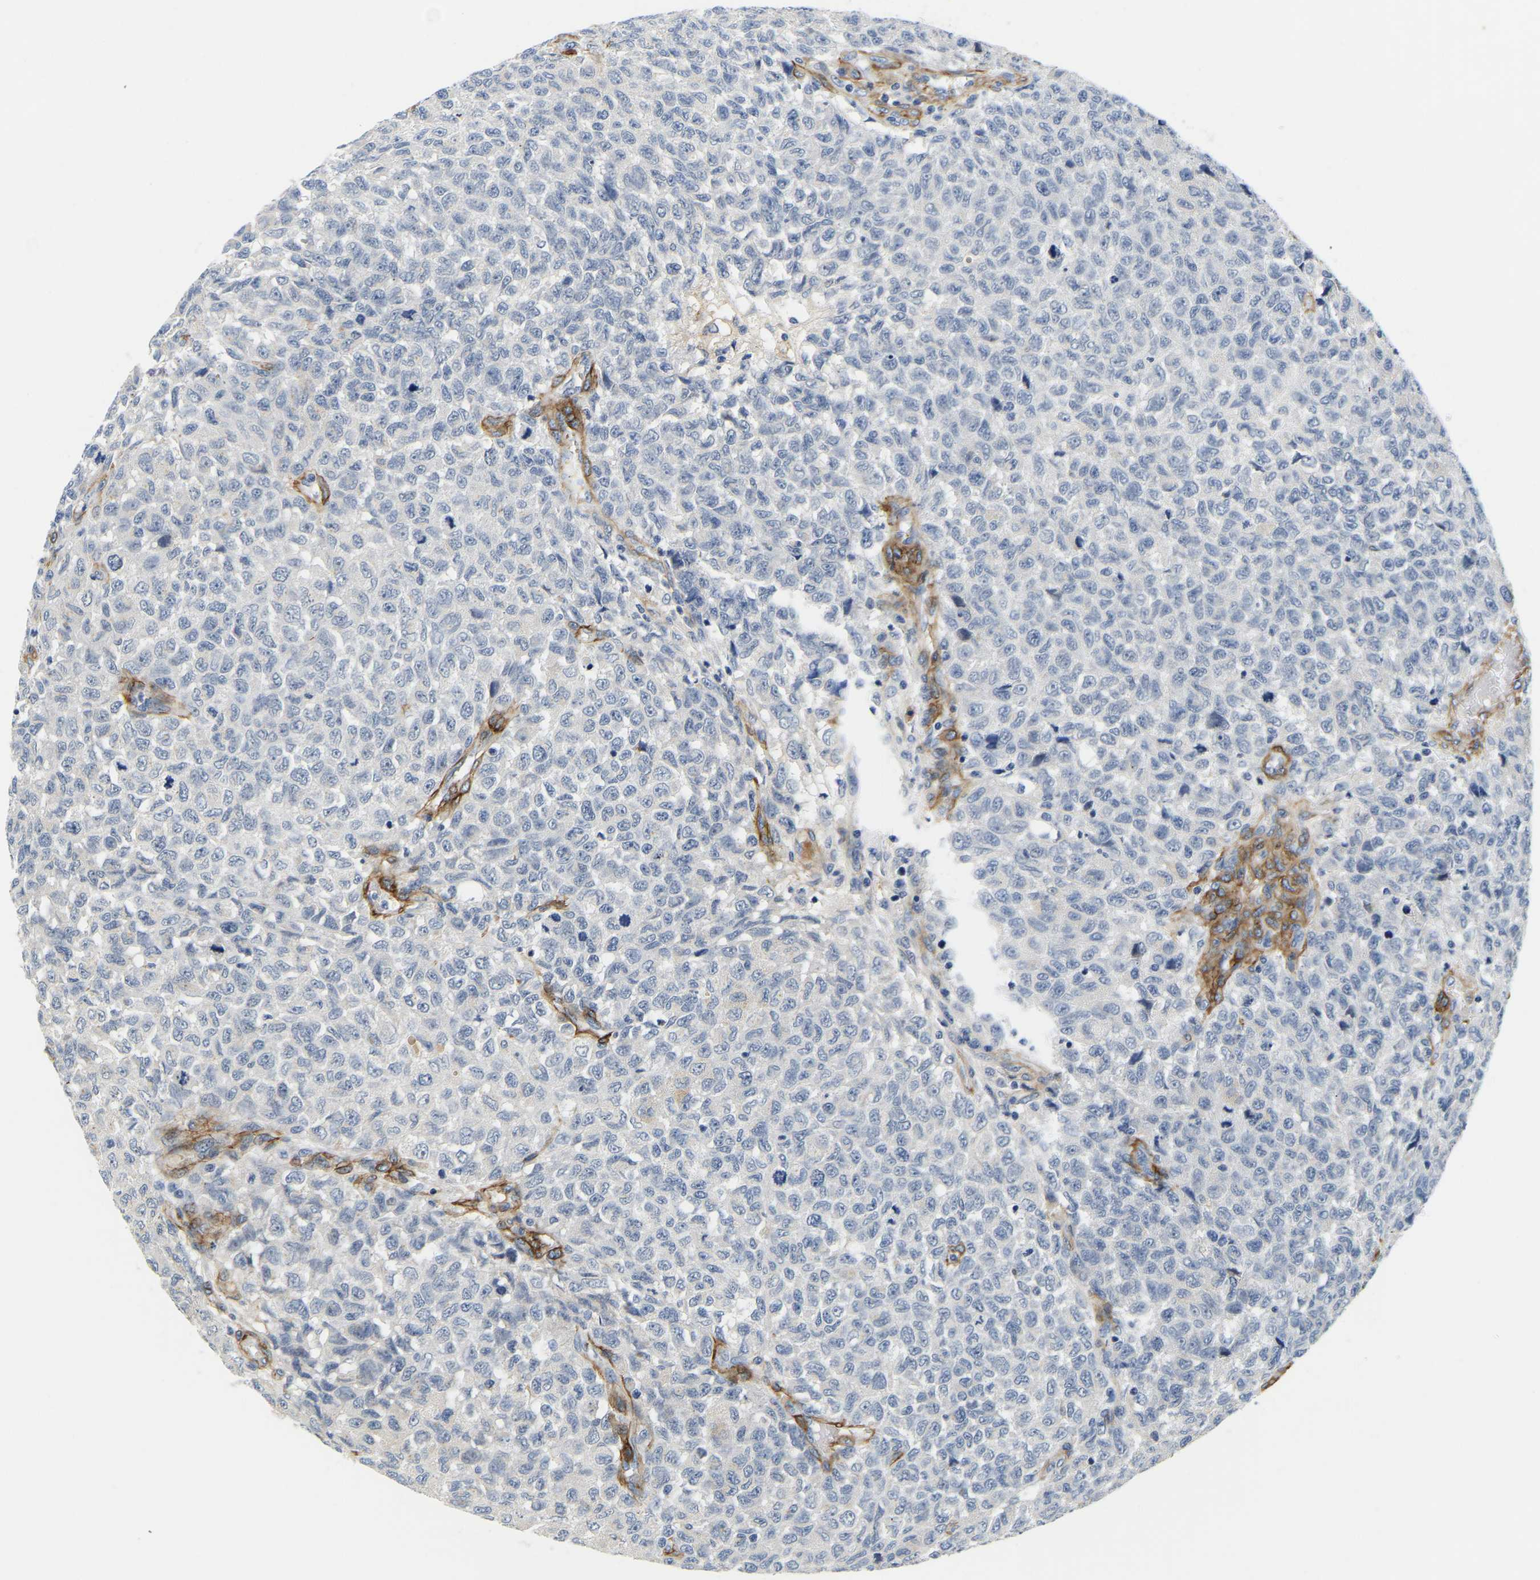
{"staining": {"intensity": "negative", "quantity": "none", "location": "none"}, "tissue": "testis cancer", "cell_type": "Tumor cells", "image_type": "cancer", "snomed": [{"axis": "morphology", "description": "Seminoma, NOS"}, {"axis": "topography", "description": "Testis"}], "caption": "This is a image of immunohistochemistry staining of testis cancer (seminoma), which shows no expression in tumor cells.", "gene": "LIAS", "patient": {"sex": "male", "age": 59}}